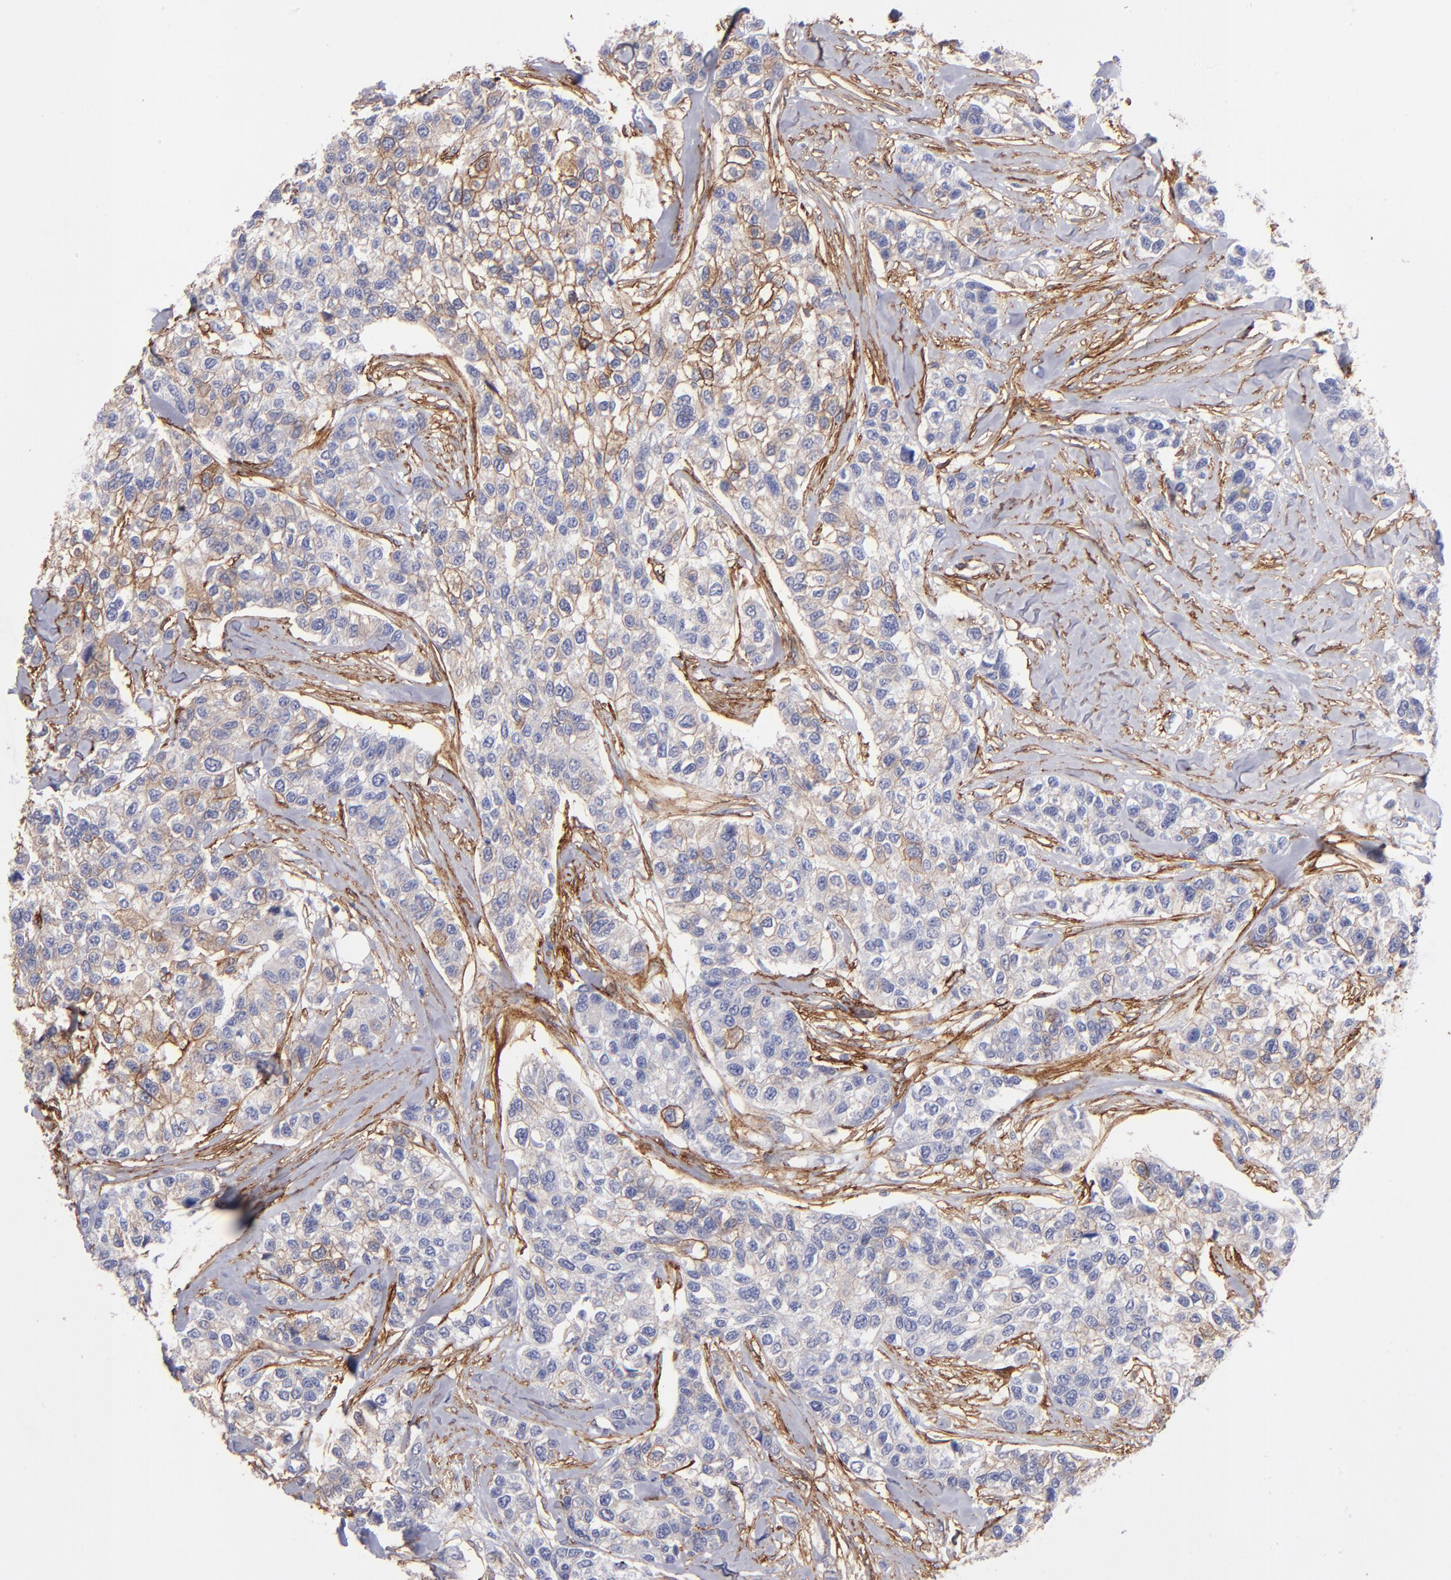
{"staining": {"intensity": "negative", "quantity": "none", "location": "none"}, "tissue": "breast cancer", "cell_type": "Tumor cells", "image_type": "cancer", "snomed": [{"axis": "morphology", "description": "Duct carcinoma"}, {"axis": "topography", "description": "Breast"}], "caption": "This is an IHC histopathology image of human intraductal carcinoma (breast). There is no staining in tumor cells.", "gene": "AHNAK2", "patient": {"sex": "female", "age": 51}}